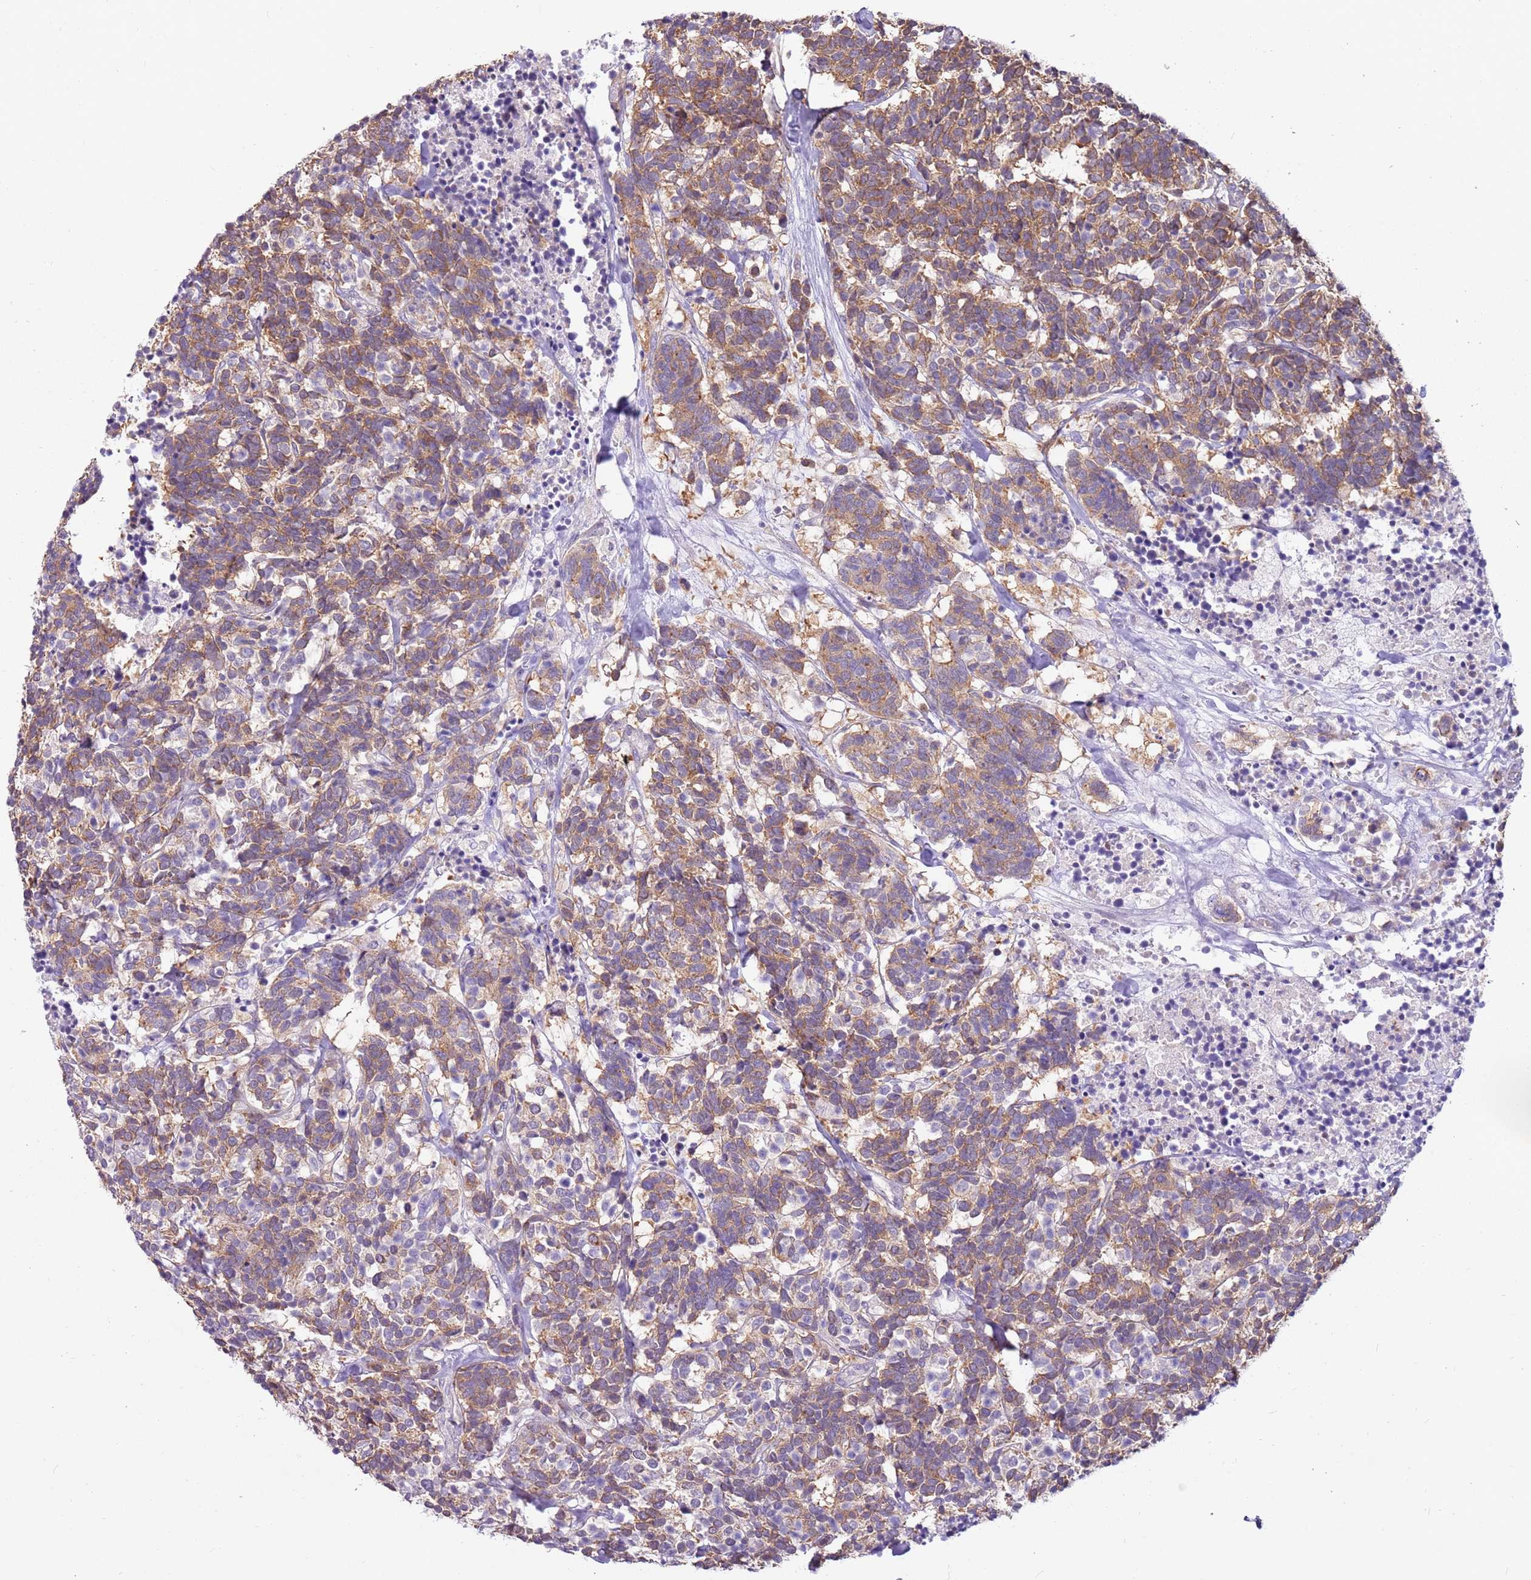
{"staining": {"intensity": "moderate", "quantity": ">75%", "location": "cytoplasmic/membranous"}, "tissue": "carcinoid", "cell_type": "Tumor cells", "image_type": "cancer", "snomed": [{"axis": "morphology", "description": "Carcinoma, NOS"}, {"axis": "morphology", "description": "Carcinoid, malignant, NOS"}, {"axis": "topography", "description": "Urinary bladder"}], "caption": "Carcinoid stained for a protein demonstrates moderate cytoplasmic/membranous positivity in tumor cells. Nuclei are stained in blue.", "gene": "CAPN7", "patient": {"sex": "male", "age": 57}}